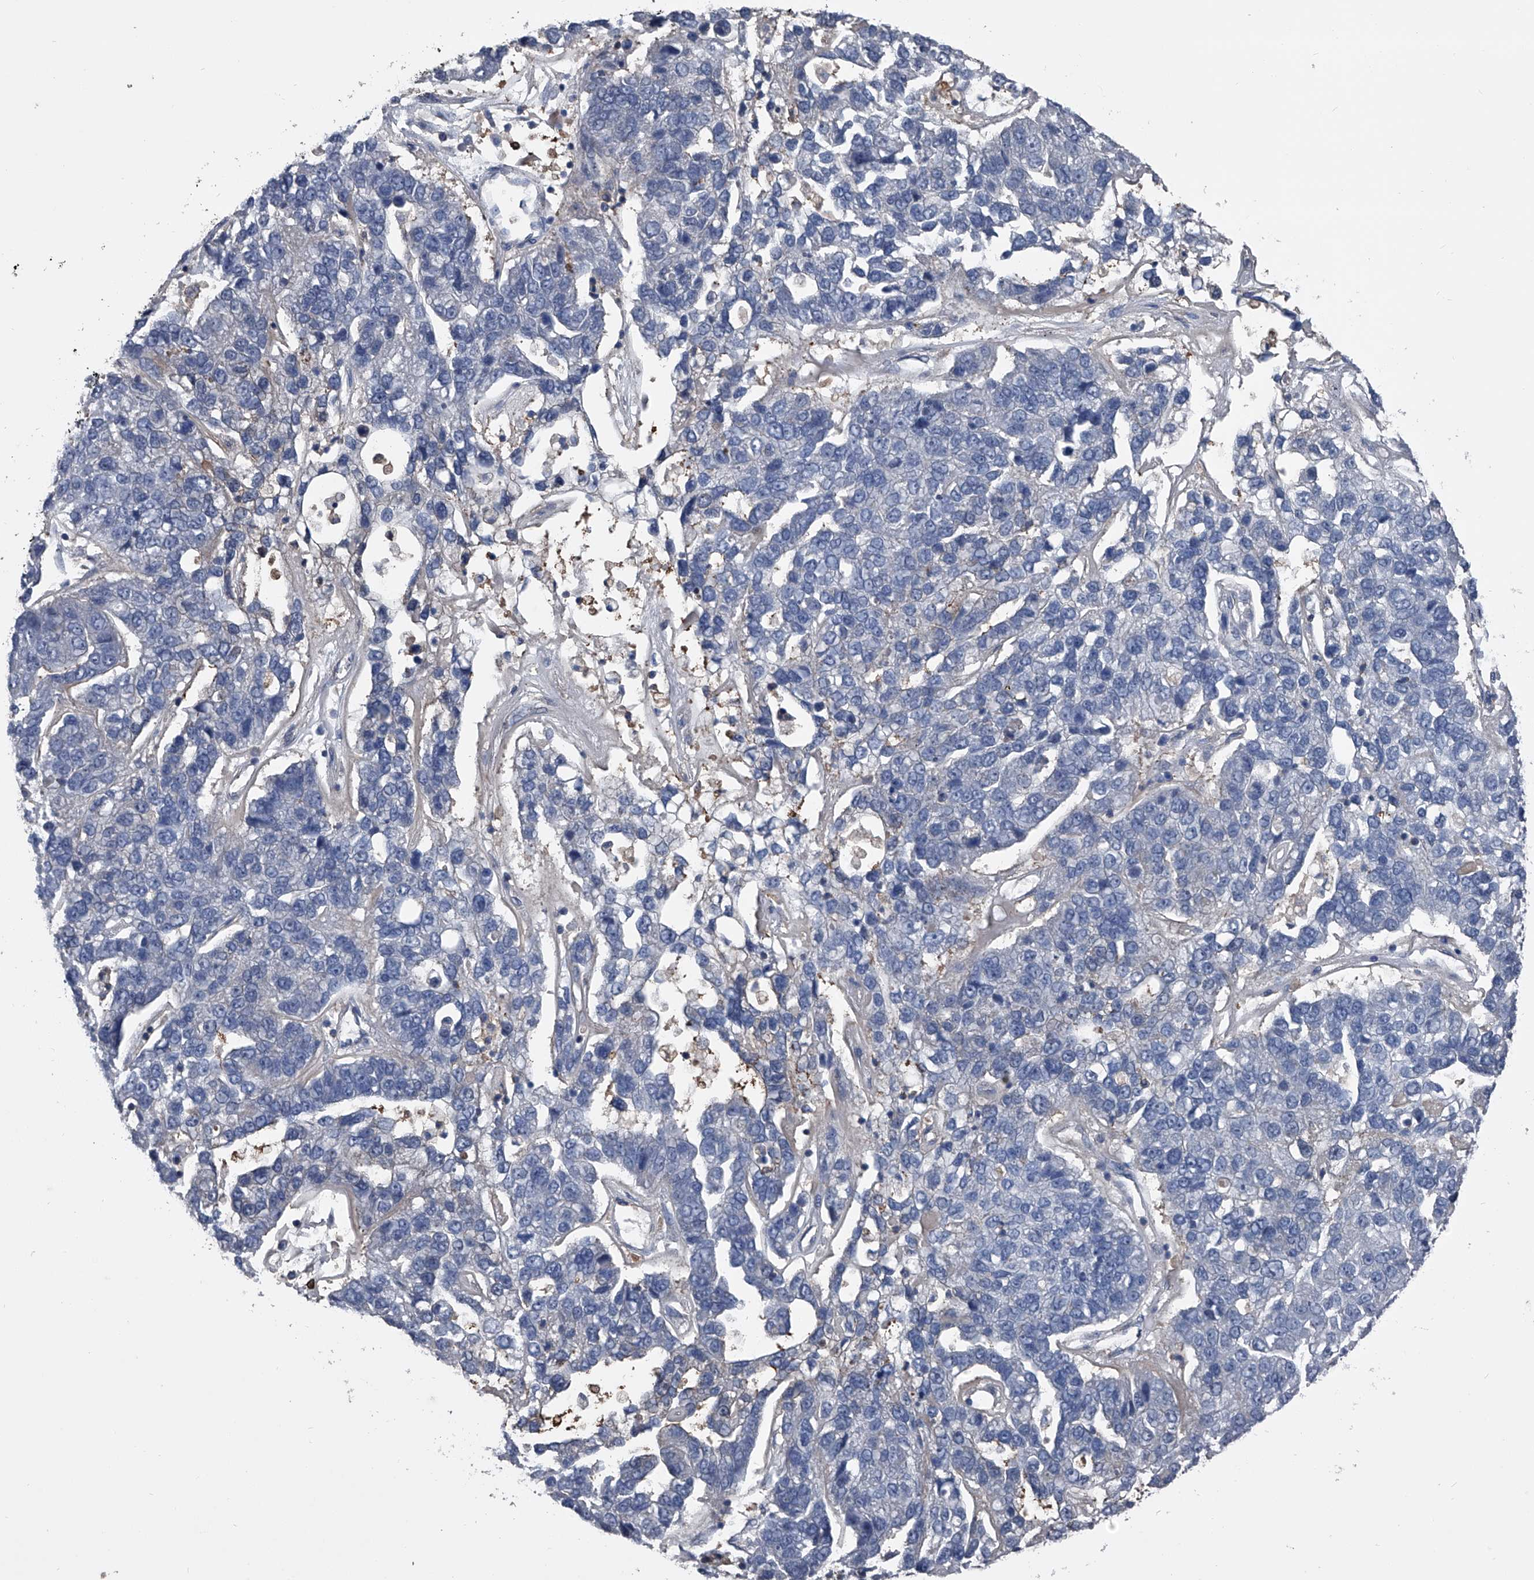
{"staining": {"intensity": "negative", "quantity": "none", "location": "none"}, "tissue": "pancreatic cancer", "cell_type": "Tumor cells", "image_type": "cancer", "snomed": [{"axis": "morphology", "description": "Adenocarcinoma, NOS"}, {"axis": "topography", "description": "Pancreas"}], "caption": "IHC image of neoplastic tissue: human pancreatic cancer (adenocarcinoma) stained with DAB (3,3'-diaminobenzidine) demonstrates no significant protein positivity in tumor cells.", "gene": "KIF13A", "patient": {"sex": "female", "age": 61}}